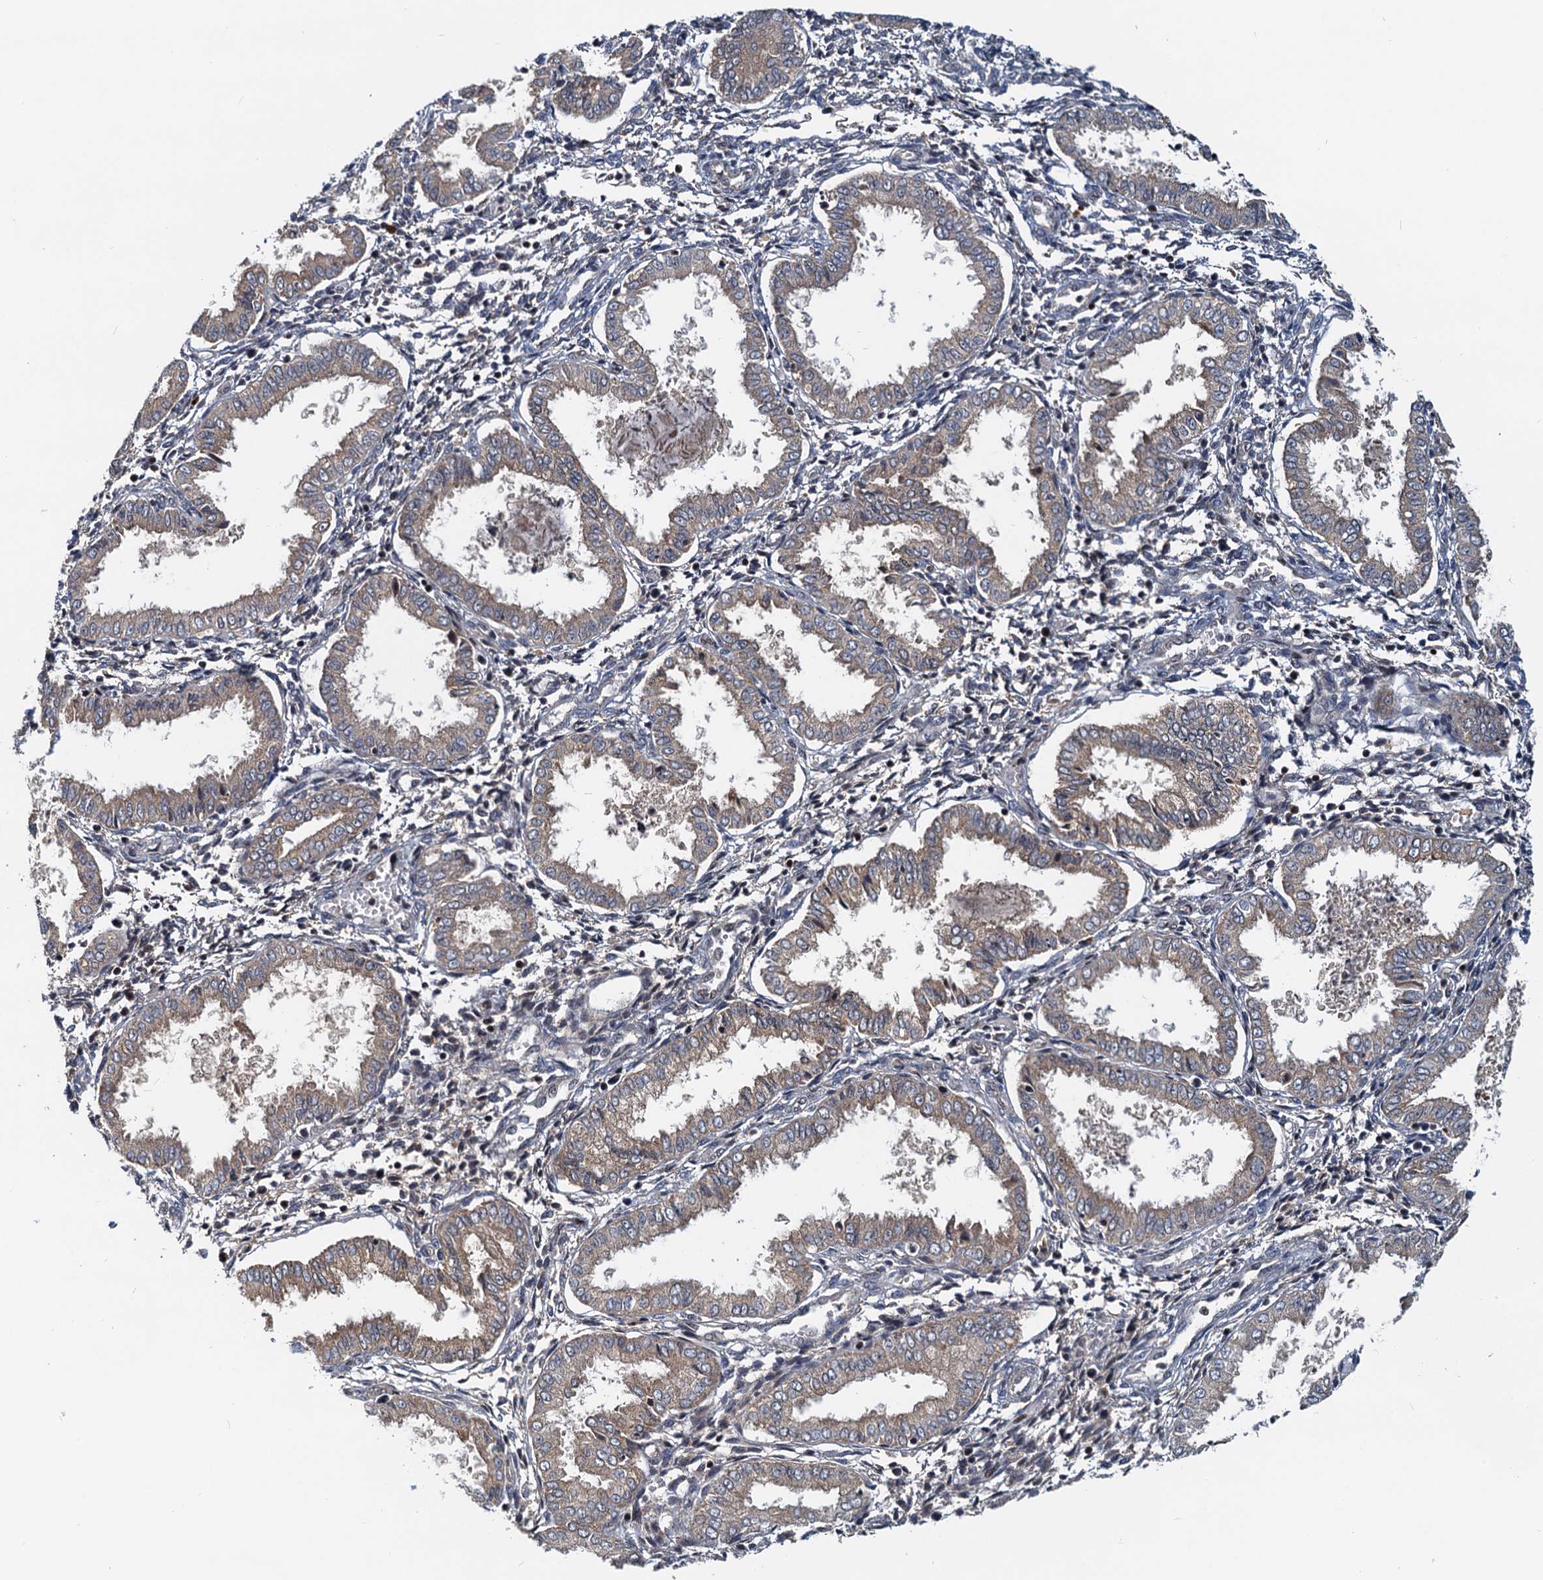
{"staining": {"intensity": "negative", "quantity": "none", "location": "none"}, "tissue": "endometrium", "cell_type": "Cells in endometrial stroma", "image_type": "normal", "snomed": [{"axis": "morphology", "description": "Normal tissue, NOS"}, {"axis": "topography", "description": "Endometrium"}], "caption": "This is an immunohistochemistry (IHC) histopathology image of unremarkable endometrium. There is no expression in cells in endometrial stroma.", "gene": "TOLLIP", "patient": {"sex": "female", "age": 33}}